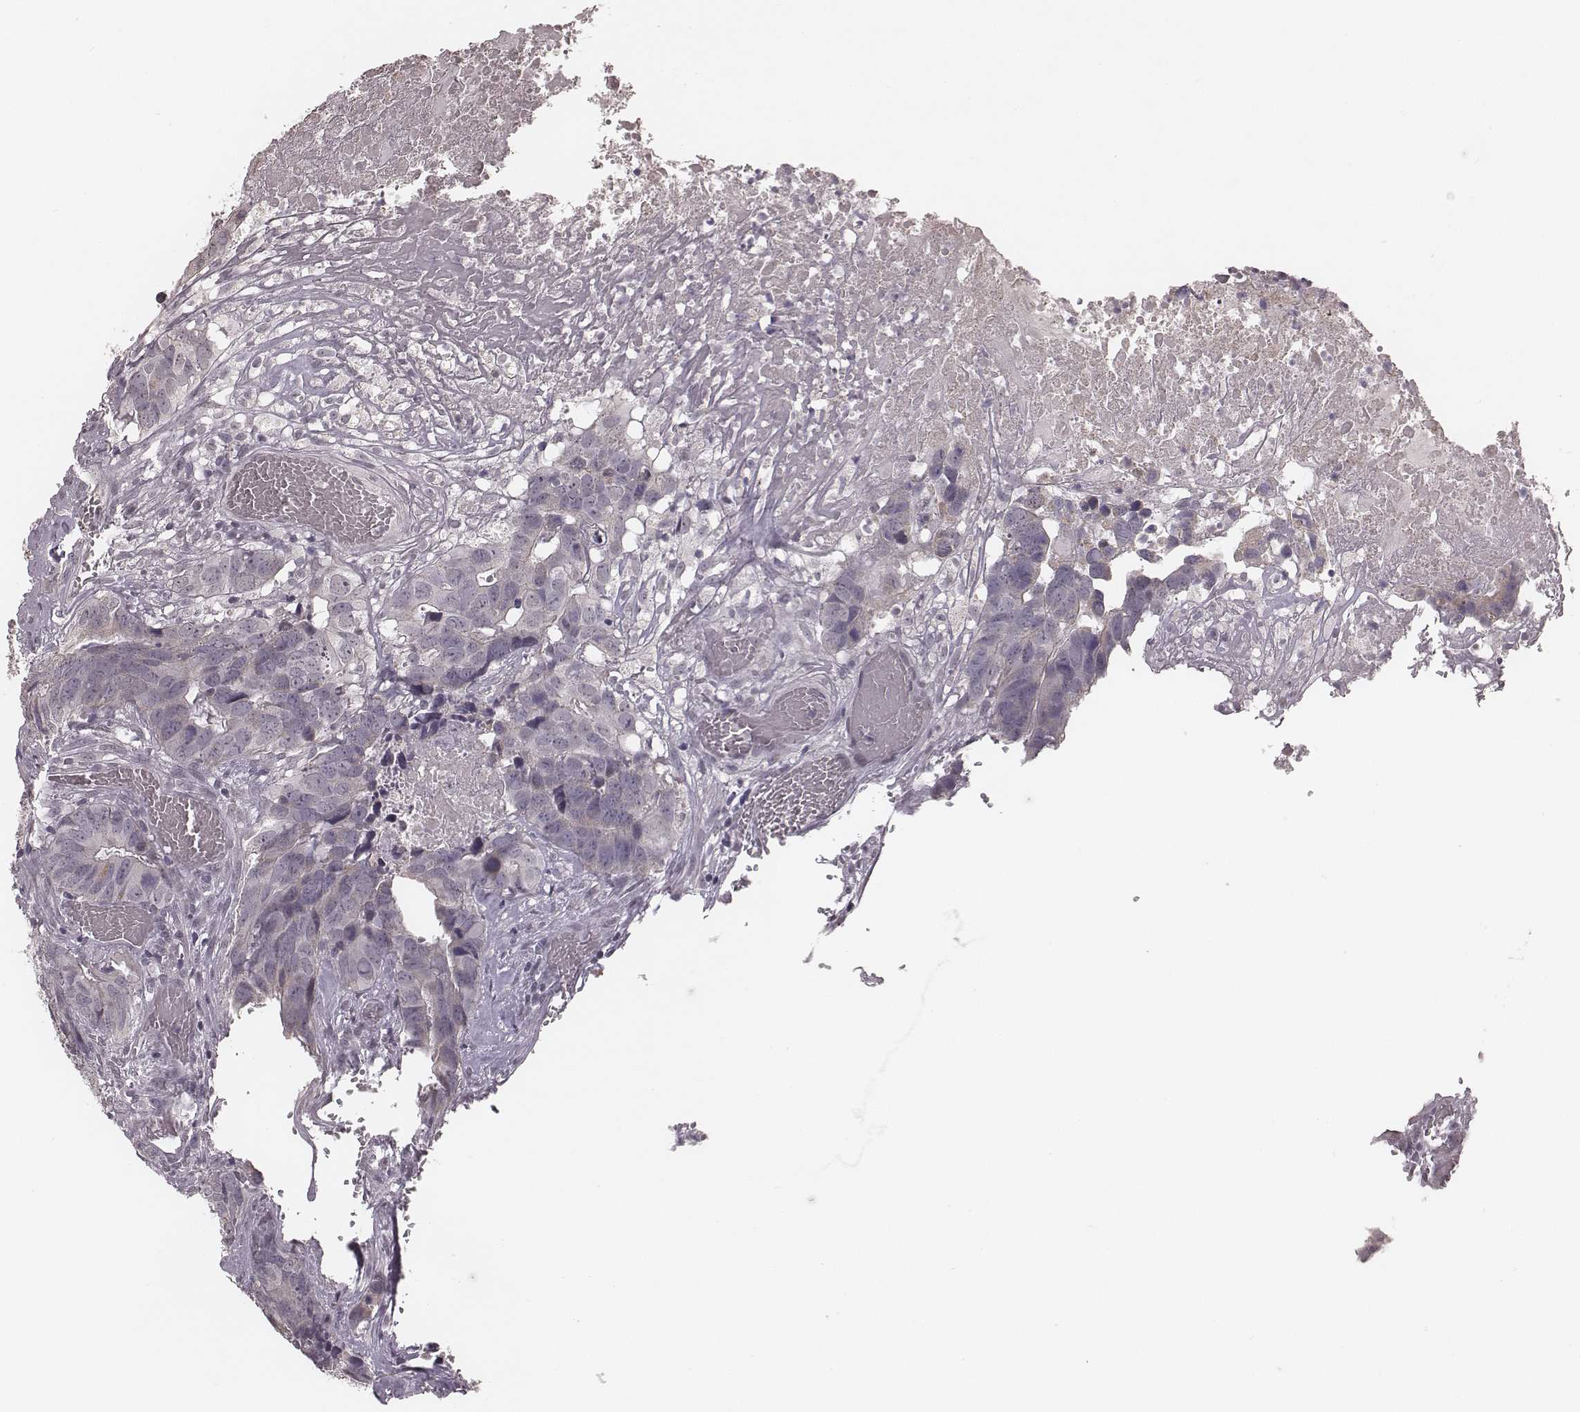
{"staining": {"intensity": "negative", "quantity": "none", "location": "none"}, "tissue": "colorectal cancer", "cell_type": "Tumor cells", "image_type": "cancer", "snomed": [{"axis": "morphology", "description": "Adenocarcinoma, NOS"}, {"axis": "topography", "description": "Colon"}], "caption": "DAB (3,3'-diaminobenzidine) immunohistochemical staining of human adenocarcinoma (colorectal) demonstrates no significant positivity in tumor cells.", "gene": "SLC7A4", "patient": {"sex": "female", "age": 82}}